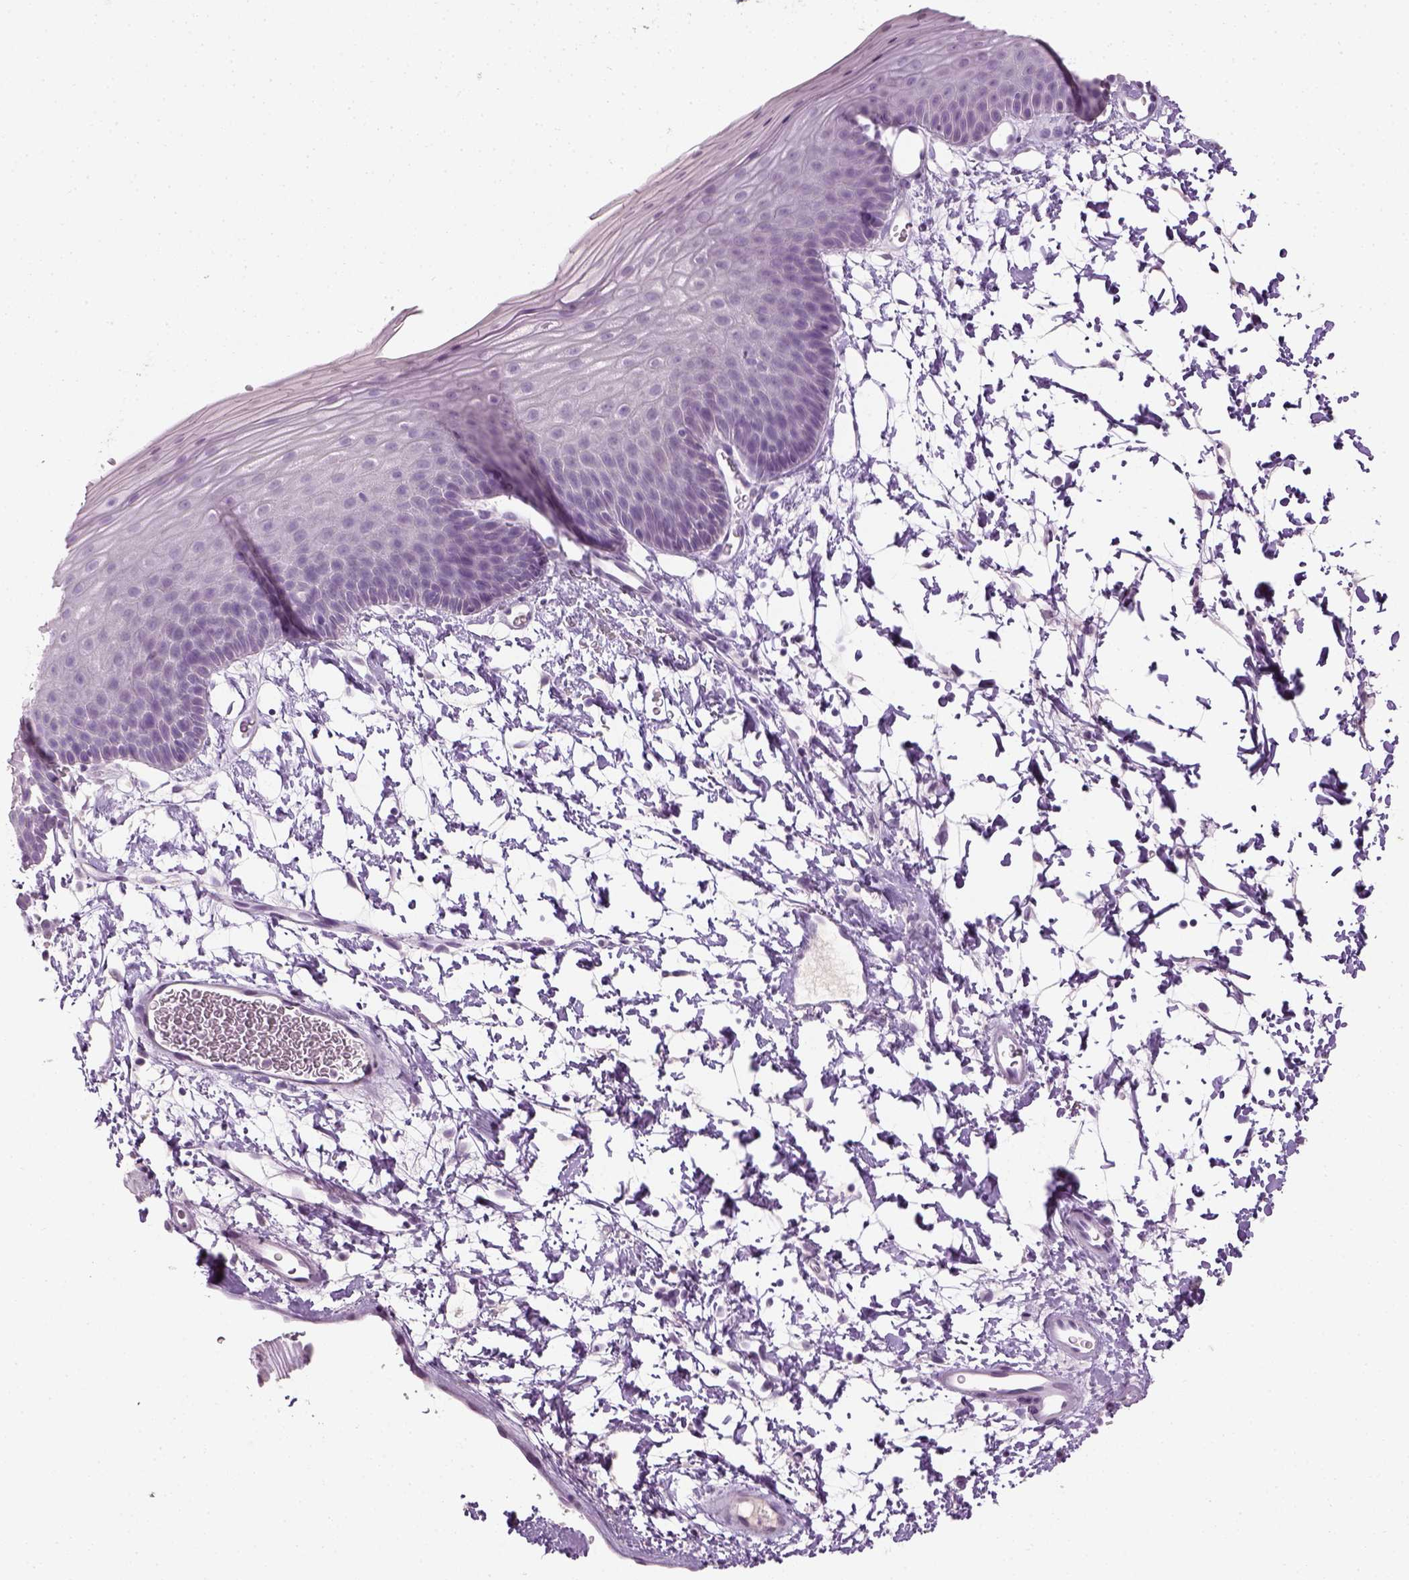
{"staining": {"intensity": "negative", "quantity": "none", "location": "none"}, "tissue": "skin", "cell_type": "Epidermal cells", "image_type": "normal", "snomed": [{"axis": "morphology", "description": "Normal tissue, NOS"}, {"axis": "topography", "description": "Anal"}], "caption": "The image displays no significant expression in epidermal cells of skin.", "gene": "TH", "patient": {"sex": "male", "age": 53}}